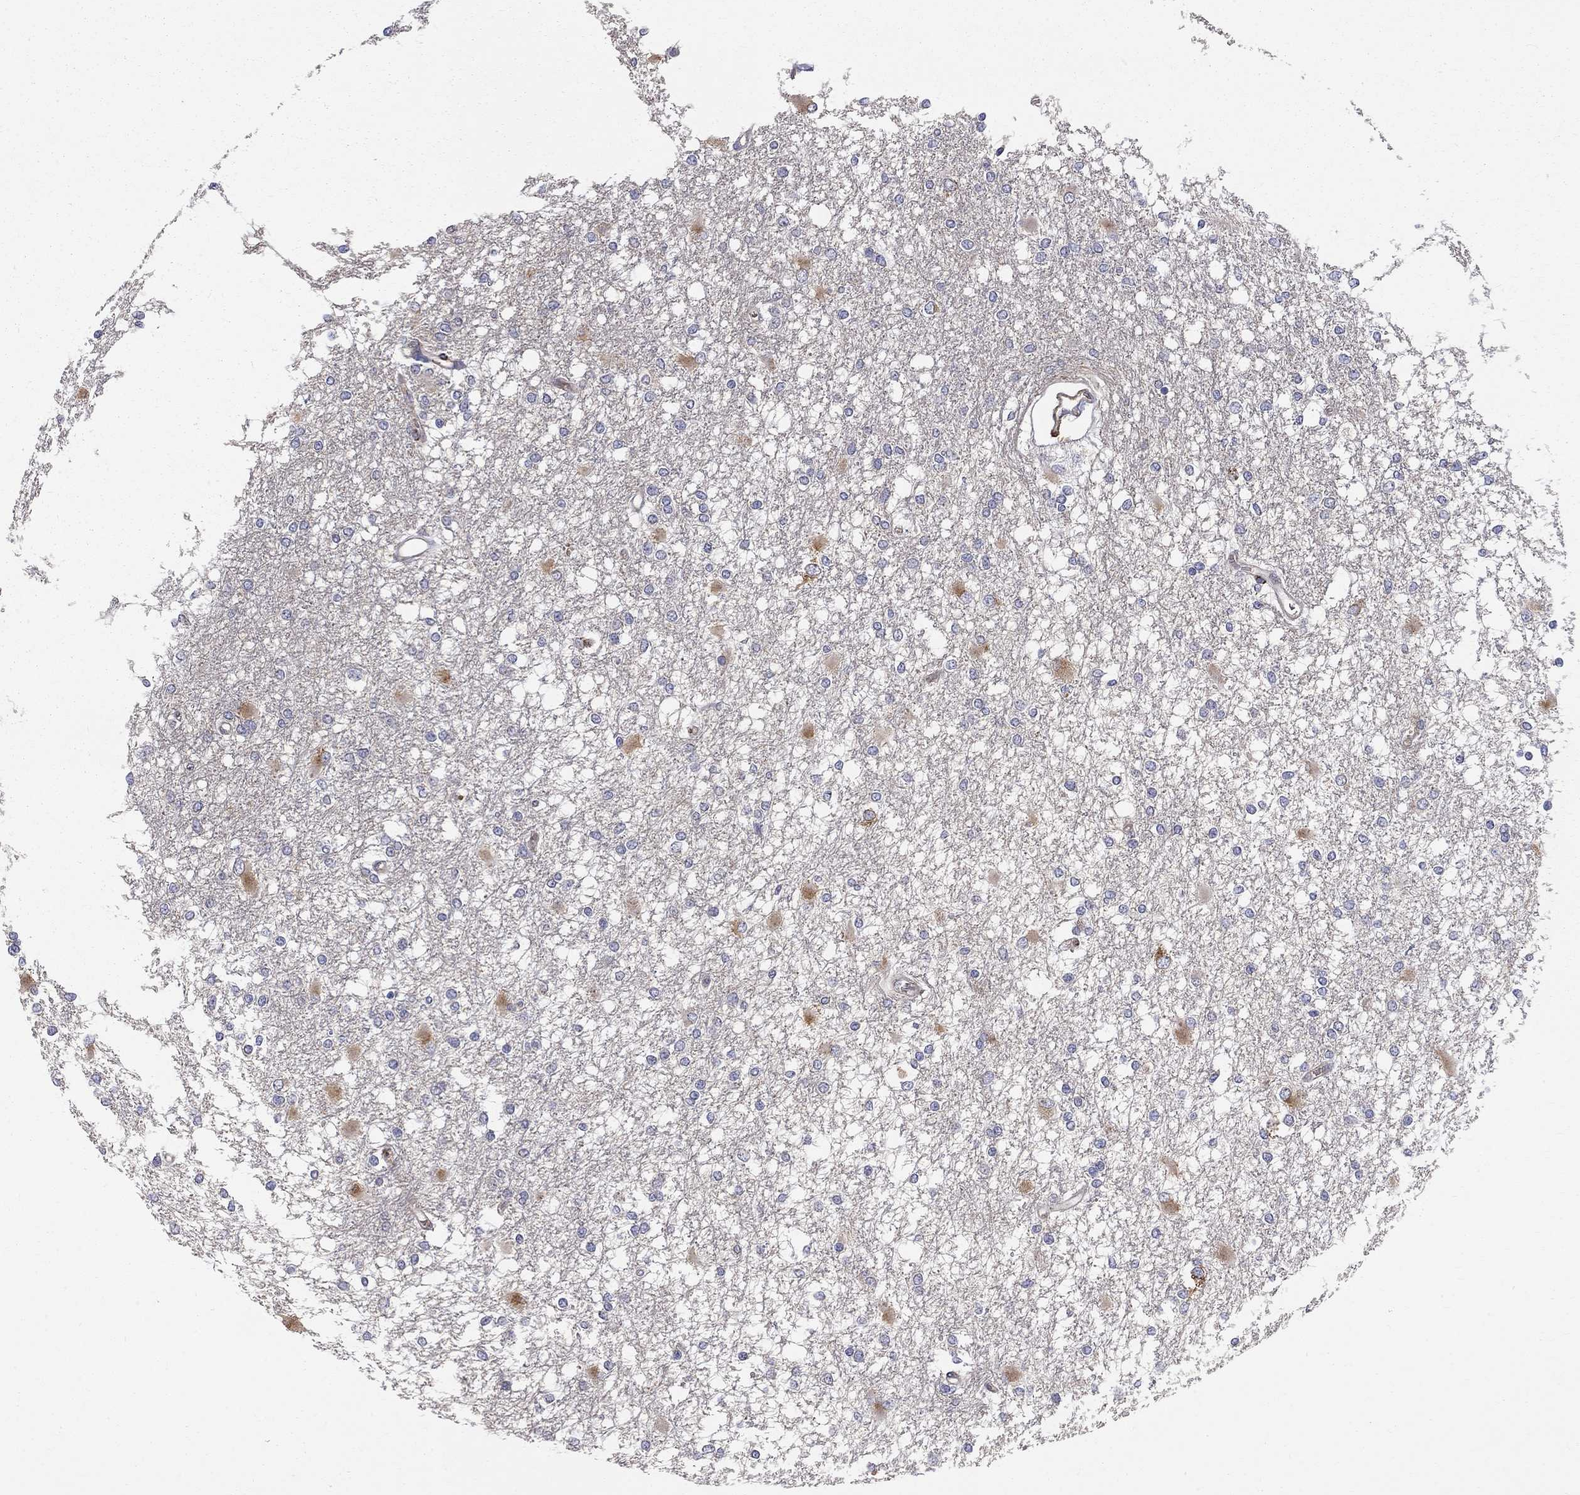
{"staining": {"intensity": "negative", "quantity": "none", "location": "none"}, "tissue": "glioma", "cell_type": "Tumor cells", "image_type": "cancer", "snomed": [{"axis": "morphology", "description": "Glioma, malignant, High grade"}, {"axis": "topography", "description": "Cerebral cortex"}], "caption": "Histopathology image shows no protein staining in tumor cells of high-grade glioma (malignant) tissue. (DAB IHC with hematoxylin counter stain).", "gene": "CASTOR1", "patient": {"sex": "male", "age": 79}}